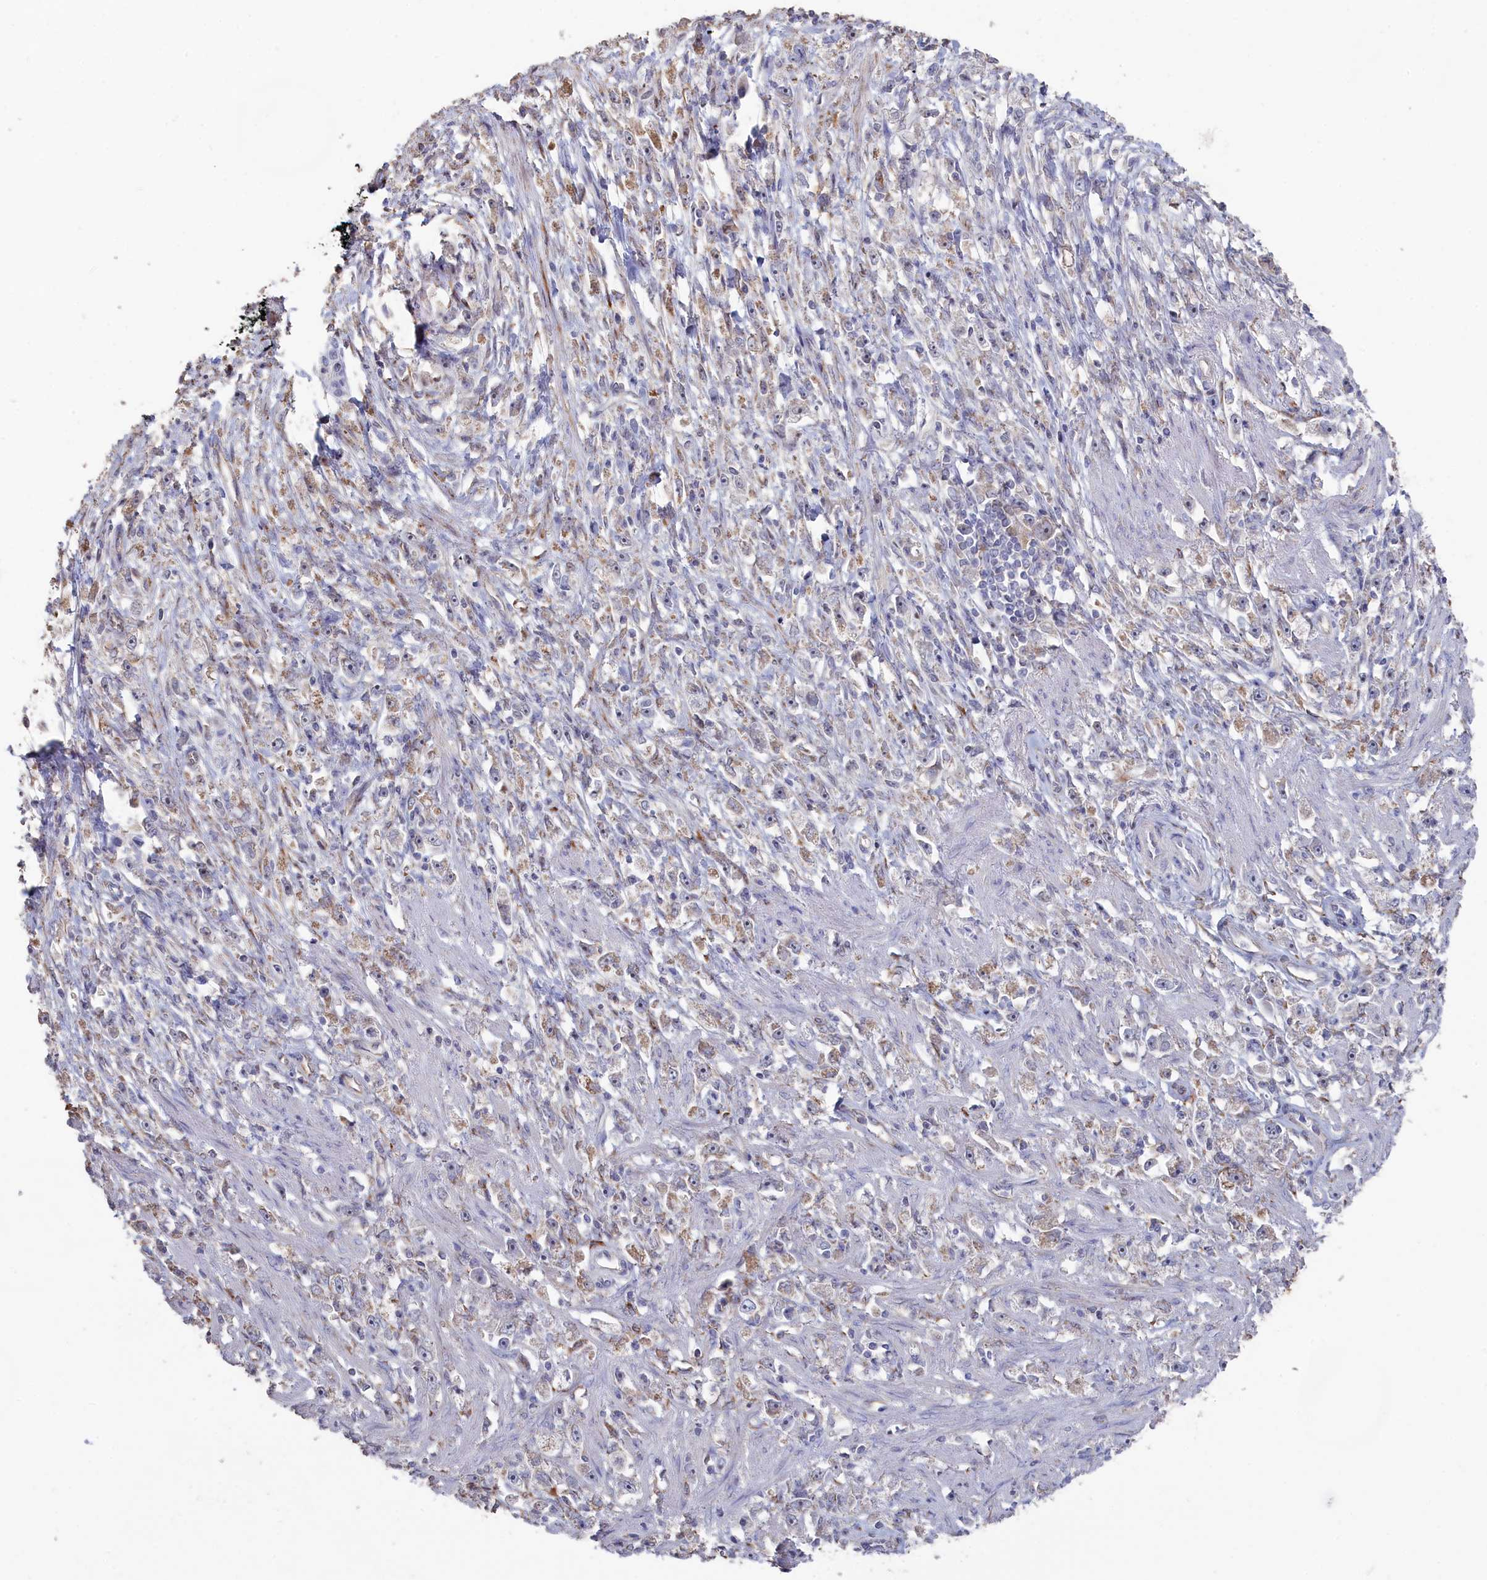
{"staining": {"intensity": "moderate", "quantity": "<25%", "location": "cytoplasmic/membranous,nuclear"}, "tissue": "stomach cancer", "cell_type": "Tumor cells", "image_type": "cancer", "snomed": [{"axis": "morphology", "description": "Adenocarcinoma, NOS"}, {"axis": "topography", "description": "Stomach"}], "caption": "High-power microscopy captured an immunohistochemistry (IHC) image of stomach adenocarcinoma, revealing moderate cytoplasmic/membranous and nuclear positivity in about <25% of tumor cells.", "gene": "SEMG2", "patient": {"sex": "female", "age": 59}}